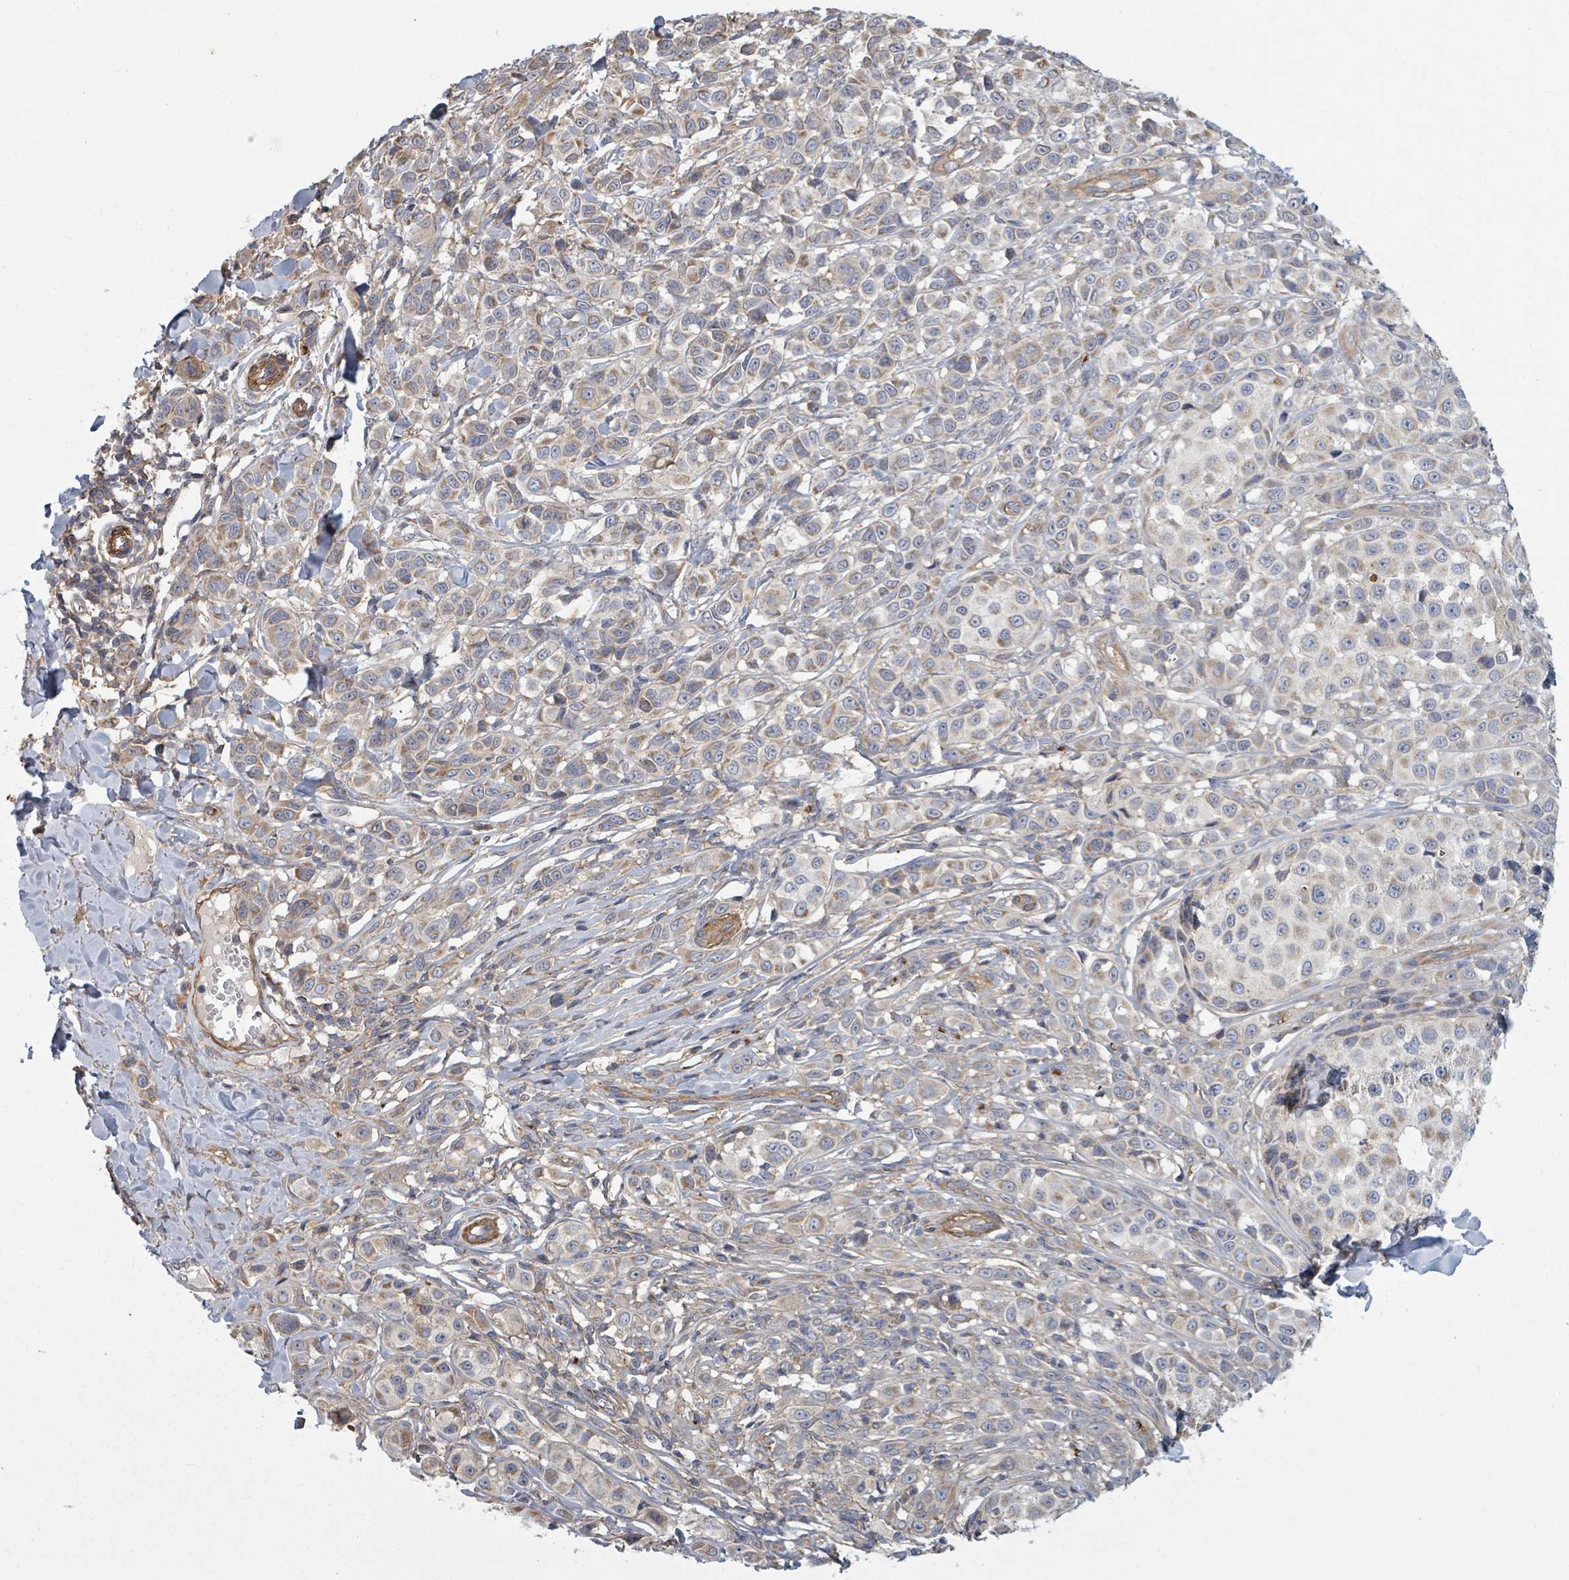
{"staining": {"intensity": "weak", "quantity": "<25%", "location": "cytoplasmic/membranous"}, "tissue": "melanoma", "cell_type": "Tumor cells", "image_type": "cancer", "snomed": [{"axis": "morphology", "description": "Malignant melanoma, NOS"}, {"axis": "topography", "description": "Skin"}], "caption": "DAB immunohistochemical staining of human melanoma exhibits no significant expression in tumor cells.", "gene": "ADCK1", "patient": {"sex": "male", "age": 39}}